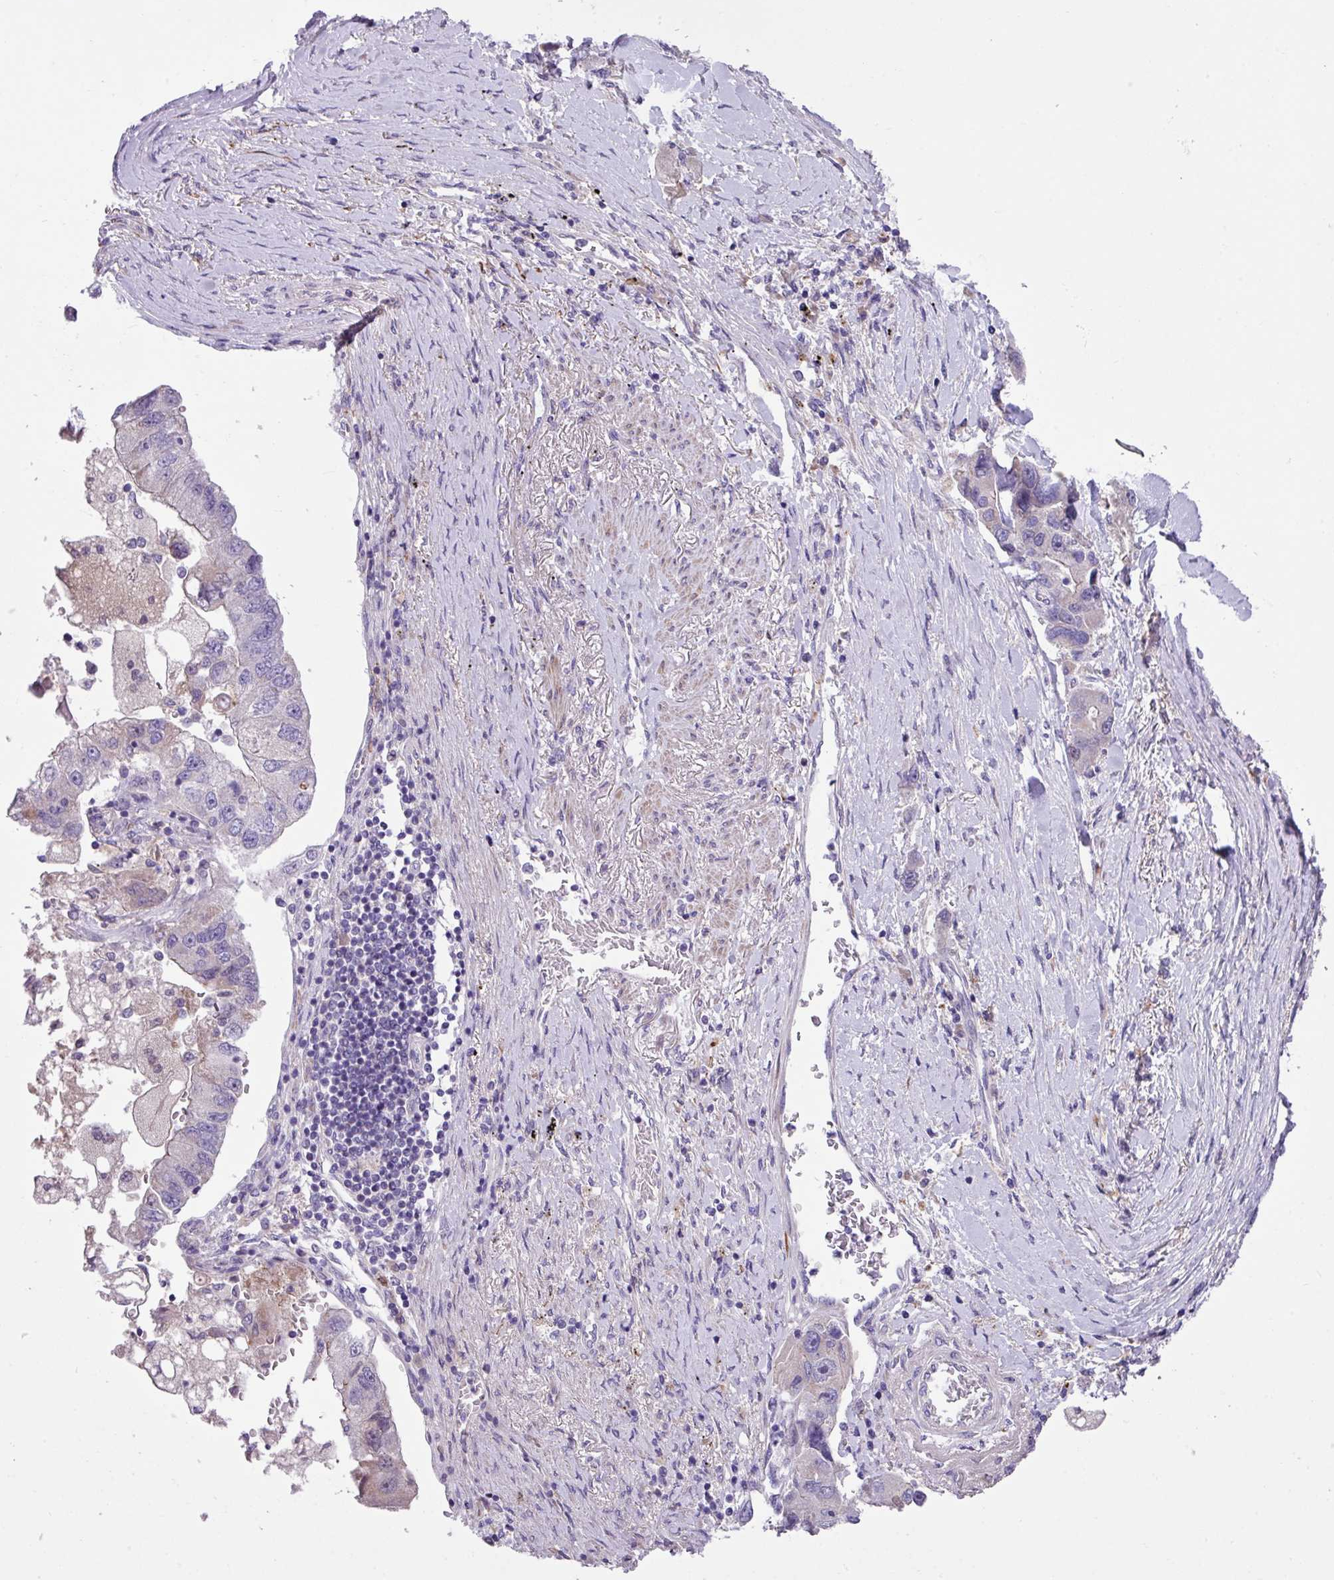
{"staining": {"intensity": "negative", "quantity": "none", "location": "none"}, "tissue": "lung cancer", "cell_type": "Tumor cells", "image_type": "cancer", "snomed": [{"axis": "morphology", "description": "Adenocarcinoma, NOS"}, {"axis": "topography", "description": "Lung"}], "caption": "Immunohistochemical staining of human lung cancer (adenocarcinoma) exhibits no significant positivity in tumor cells.", "gene": "IQCJ", "patient": {"sex": "female", "age": 54}}